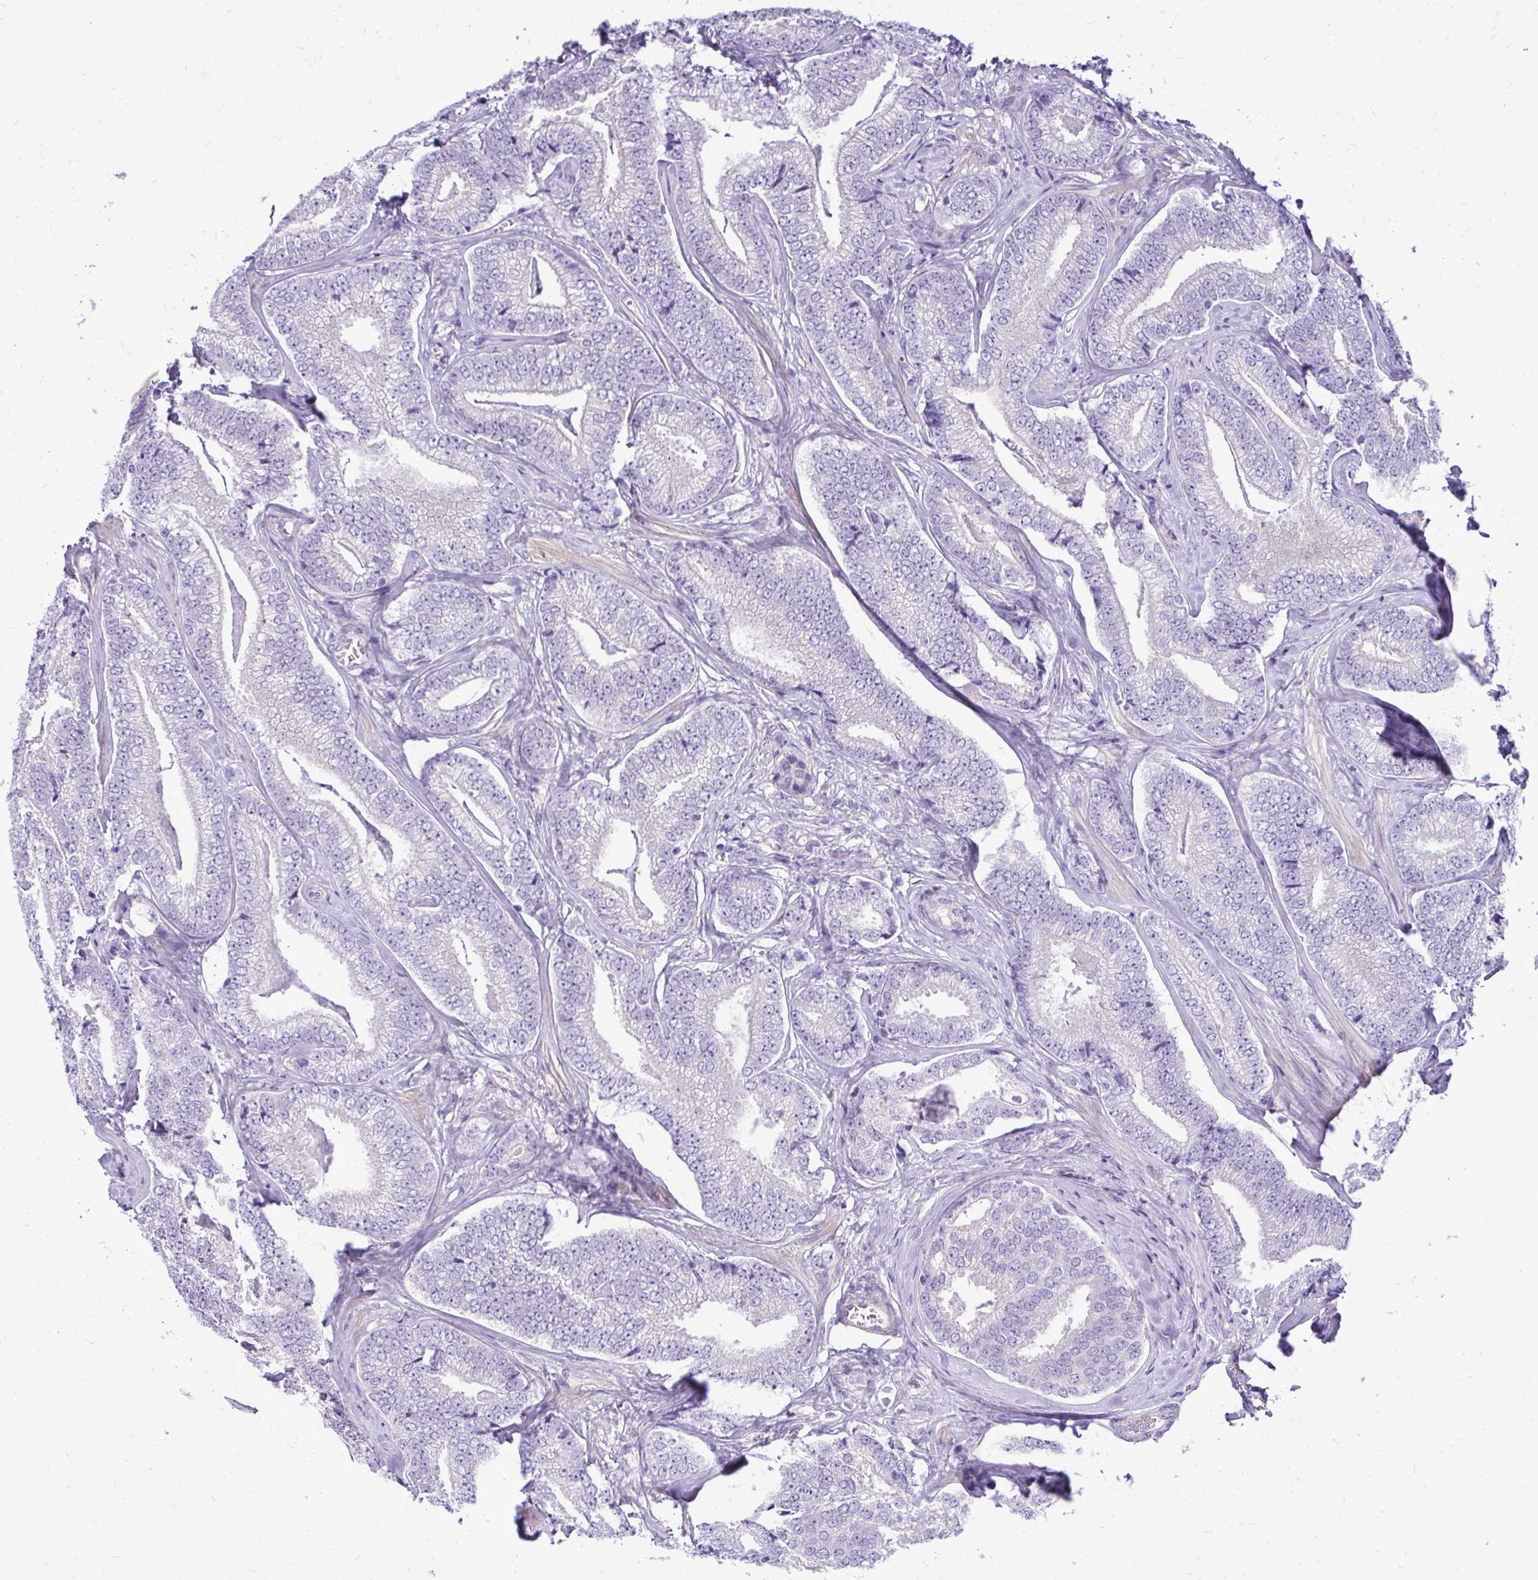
{"staining": {"intensity": "negative", "quantity": "none", "location": "none"}, "tissue": "prostate cancer", "cell_type": "Tumor cells", "image_type": "cancer", "snomed": [{"axis": "morphology", "description": "Adenocarcinoma, Low grade"}, {"axis": "topography", "description": "Prostate"}], "caption": "The immunohistochemistry (IHC) micrograph has no significant positivity in tumor cells of prostate low-grade adenocarcinoma tissue. (Brightfield microscopy of DAB IHC at high magnification).", "gene": "RASL11B", "patient": {"sex": "male", "age": 63}}